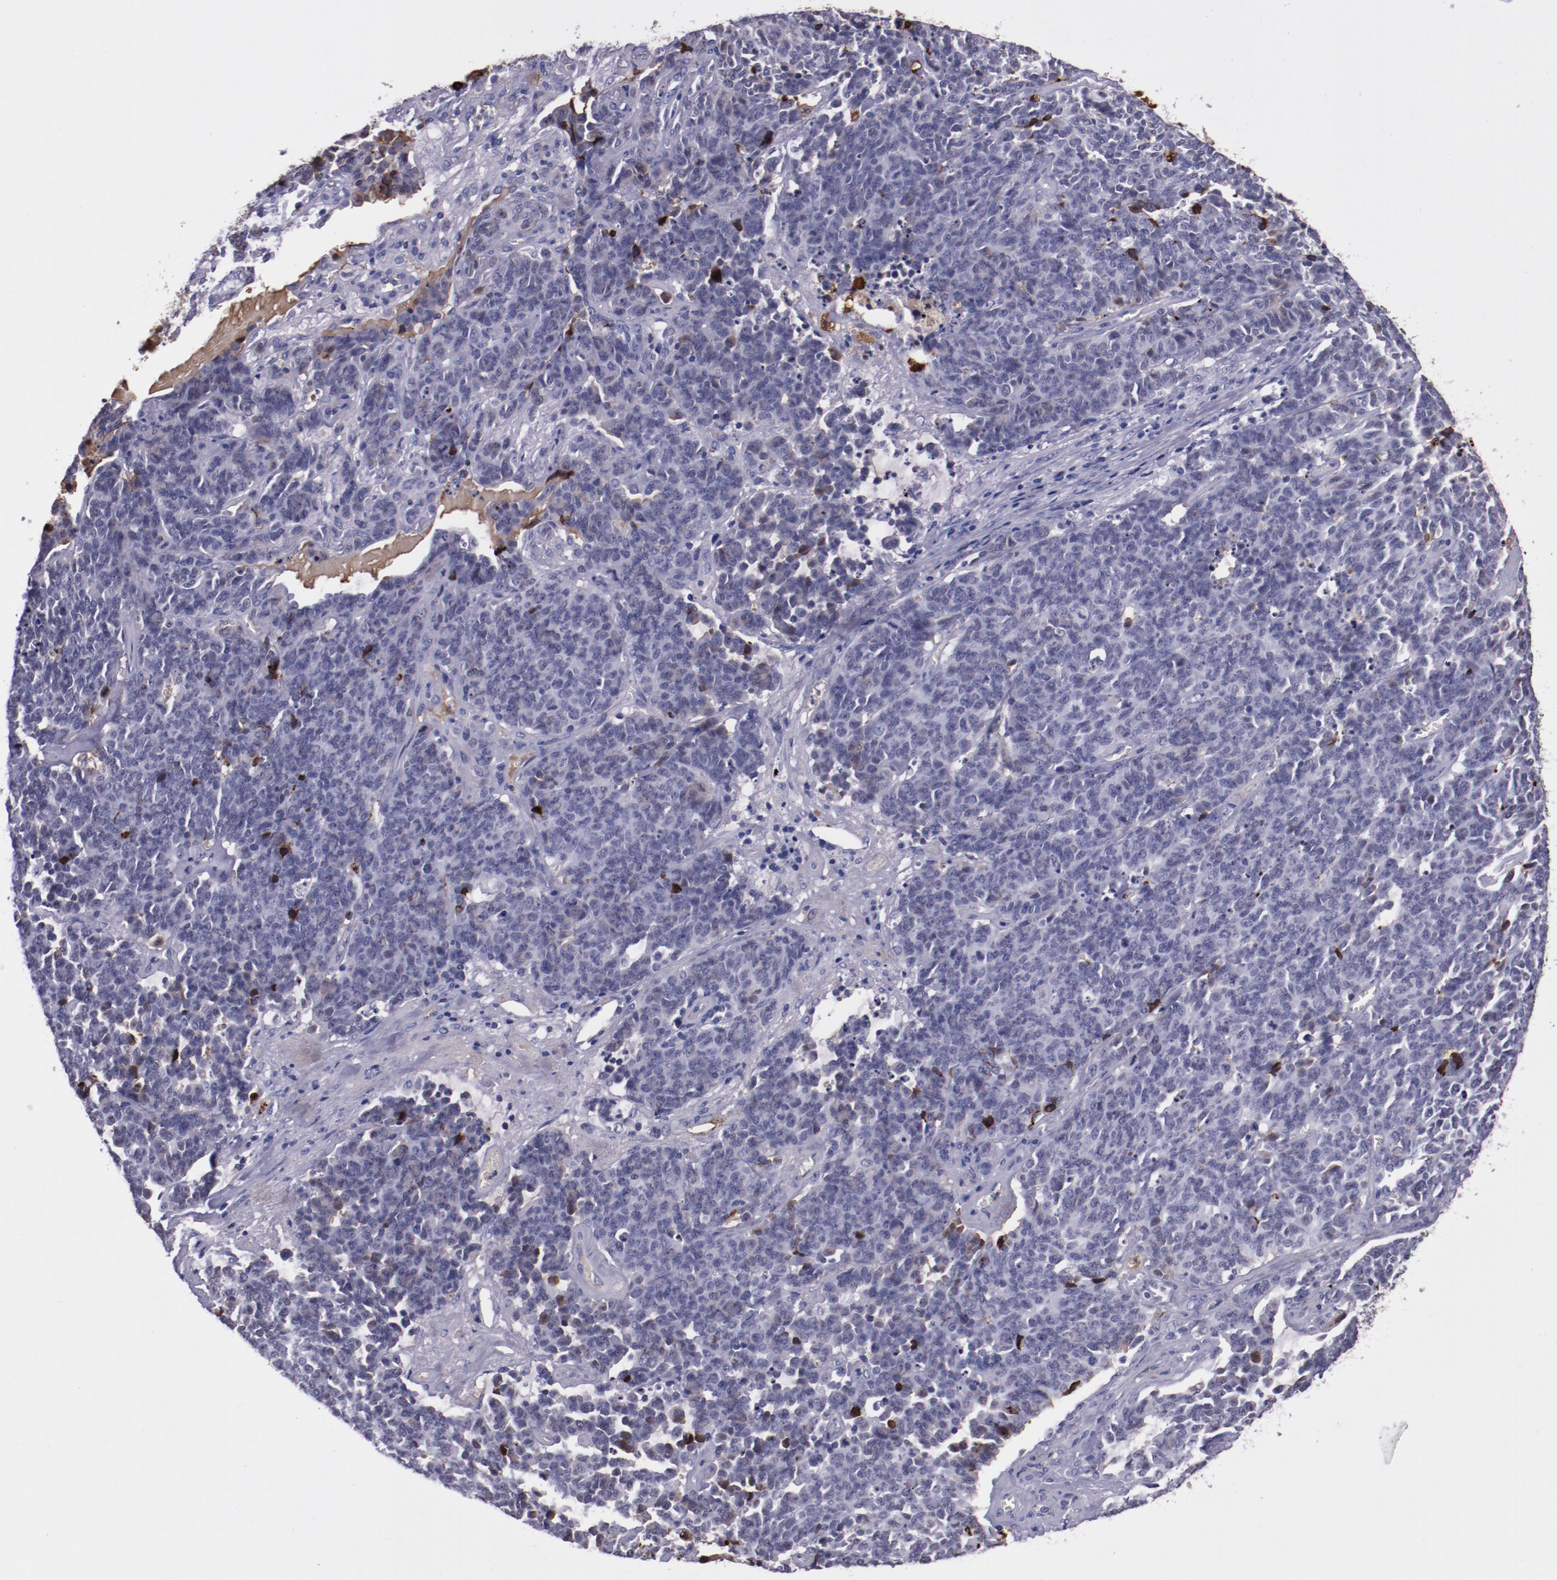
{"staining": {"intensity": "negative", "quantity": "none", "location": "none"}, "tissue": "lung cancer", "cell_type": "Tumor cells", "image_type": "cancer", "snomed": [{"axis": "morphology", "description": "Neoplasm, malignant, NOS"}, {"axis": "topography", "description": "Lung"}], "caption": "Image shows no protein expression in tumor cells of lung malignant neoplasm tissue.", "gene": "APOH", "patient": {"sex": "female", "age": 58}}